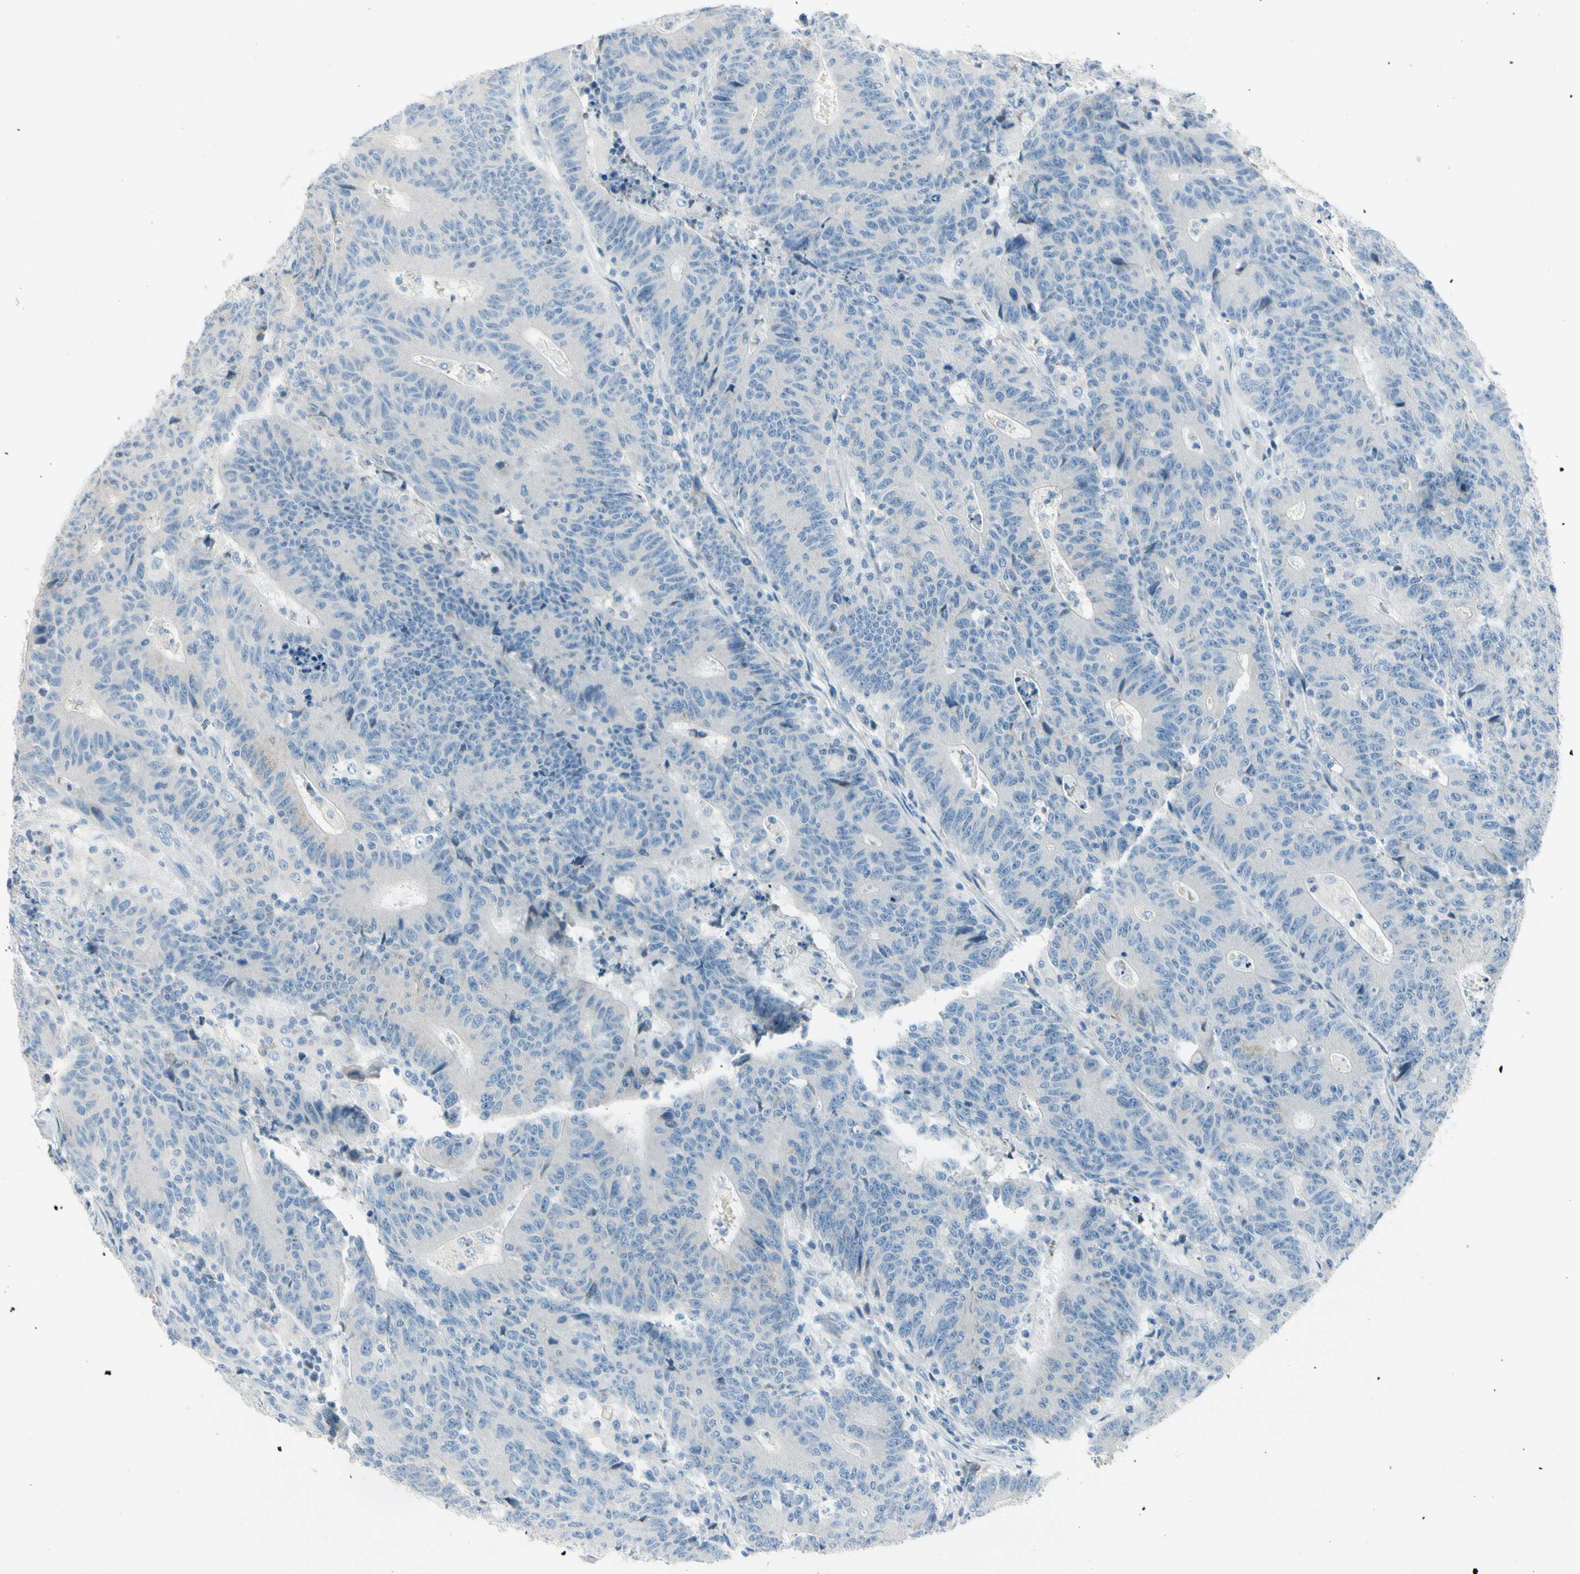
{"staining": {"intensity": "negative", "quantity": "none", "location": "none"}, "tissue": "colorectal cancer", "cell_type": "Tumor cells", "image_type": "cancer", "snomed": [{"axis": "morphology", "description": "Normal tissue, NOS"}, {"axis": "morphology", "description": "Adenocarcinoma, NOS"}, {"axis": "topography", "description": "Colon"}], "caption": "The IHC micrograph has no significant staining in tumor cells of colorectal adenocarcinoma tissue. (DAB immunohistochemistry (IHC) with hematoxylin counter stain).", "gene": "SLC6A15", "patient": {"sex": "female", "age": 75}}